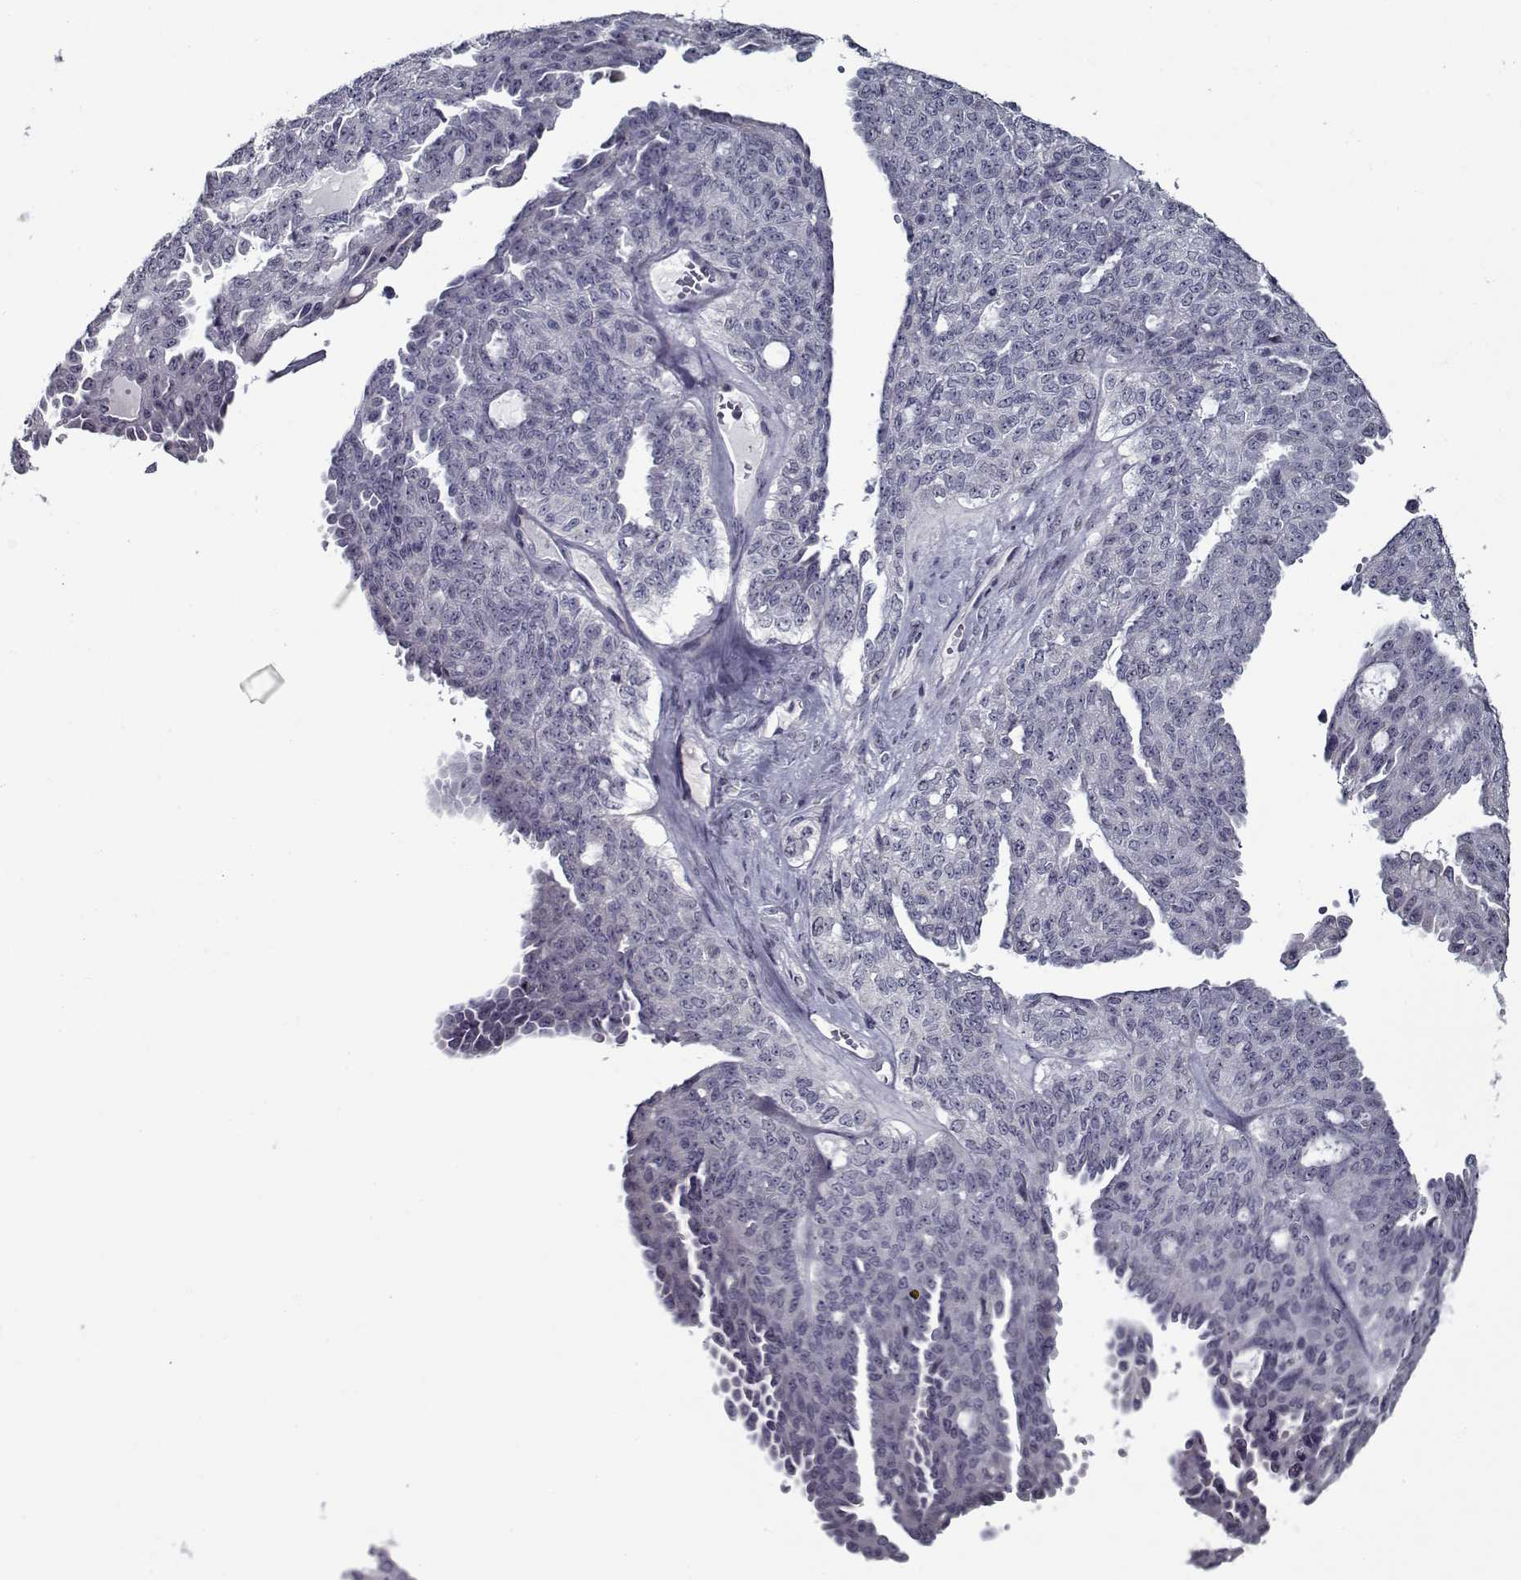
{"staining": {"intensity": "negative", "quantity": "none", "location": "none"}, "tissue": "ovarian cancer", "cell_type": "Tumor cells", "image_type": "cancer", "snomed": [{"axis": "morphology", "description": "Cystadenocarcinoma, serous, NOS"}, {"axis": "topography", "description": "Ovary"}], "caption": "The micrograph exhibits no significant positivity in tumor cells of ovarian serous cystadenocarcinoma.", "gene": "SEC16B", "patient": {"sex": "female", "age": 71}}